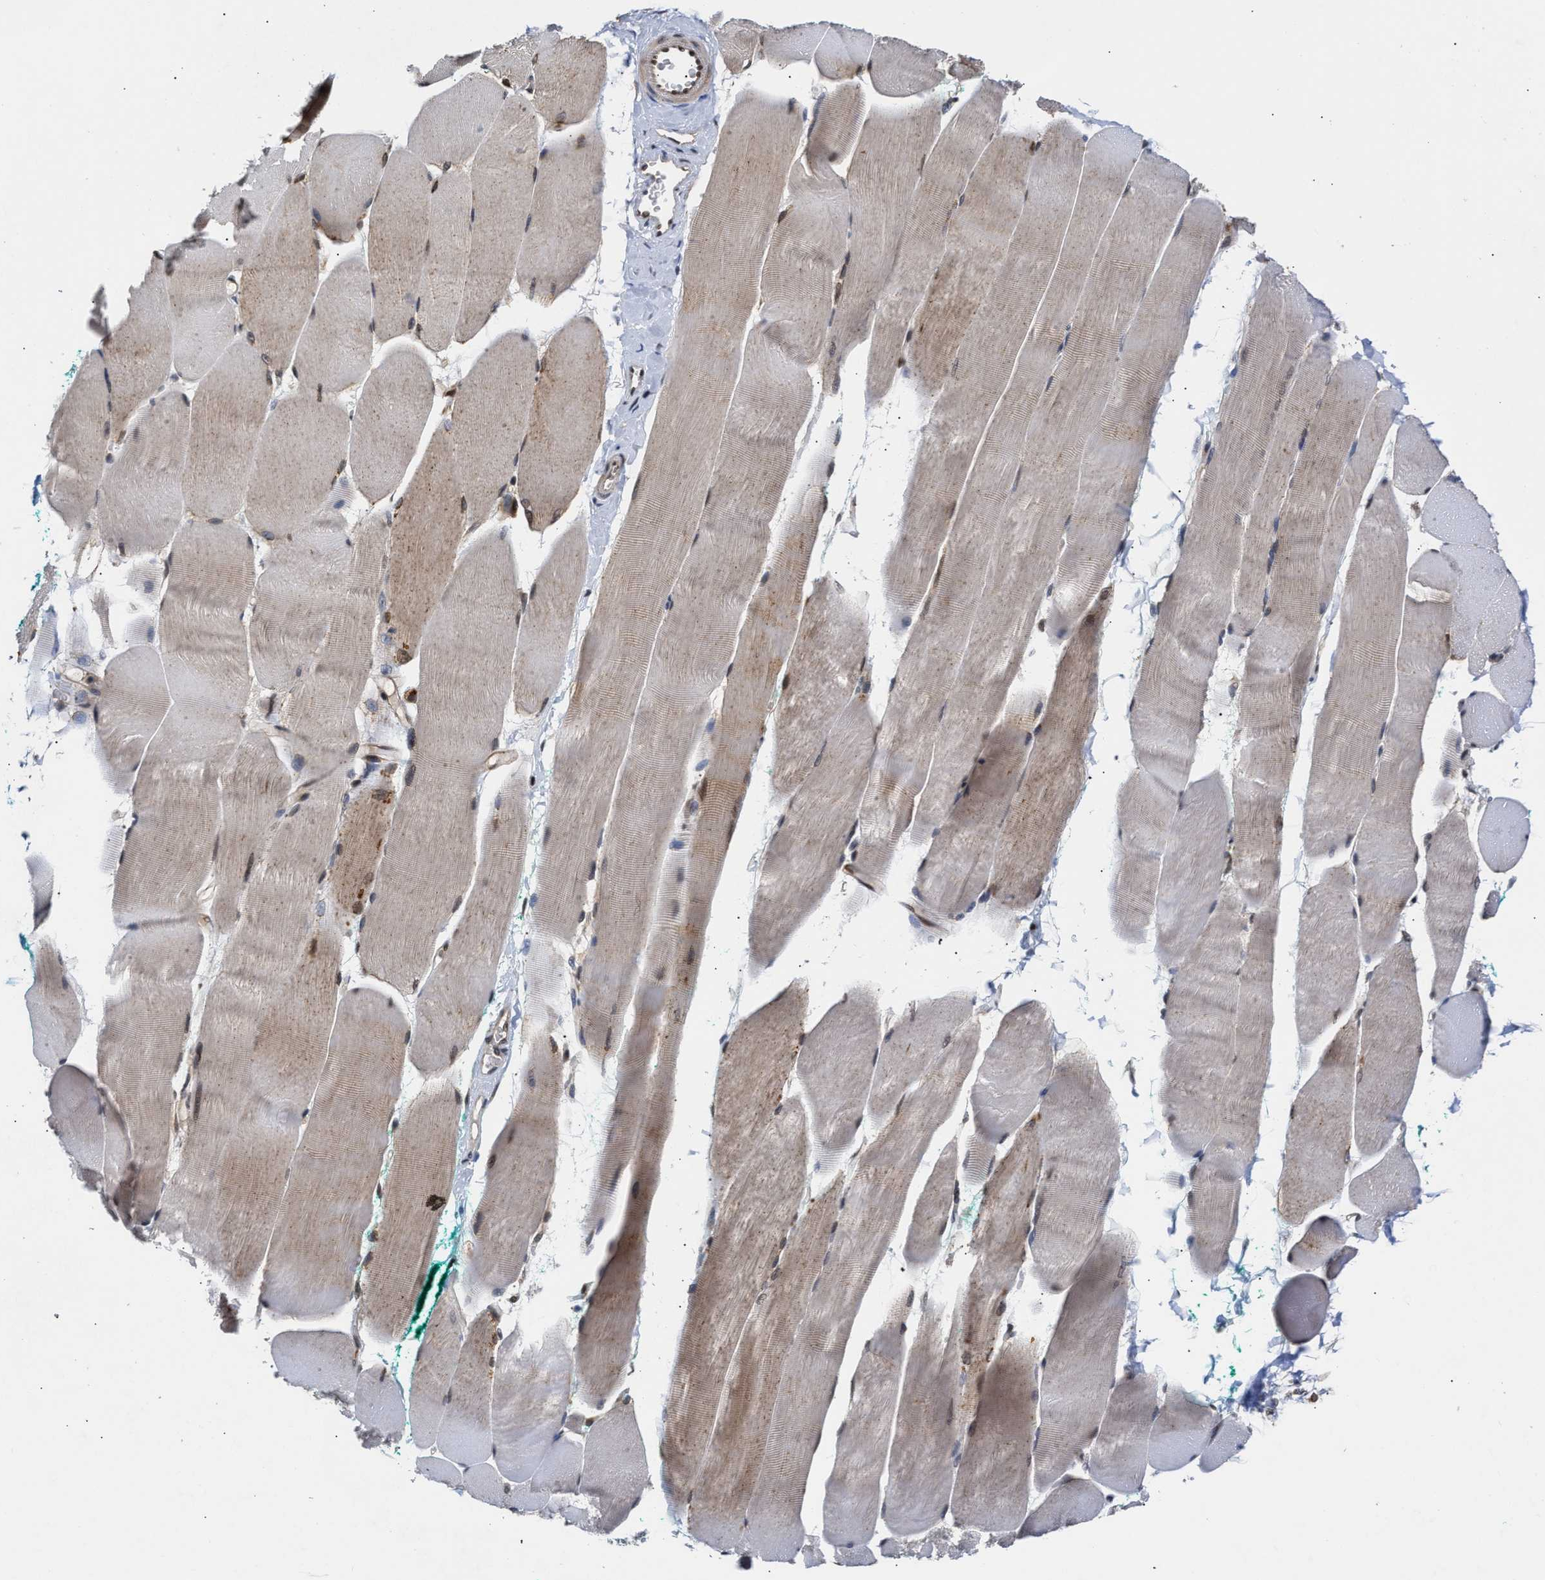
{"staining": {"intensity": "weak", "quantity": "25%-75%", "location": "cytoplasmic/membranous"}, "tissue": "skeletal muscle", "cell_type": "Myocytes", "image_type": "normal", "snomed": [{"axis": "morphology", "description": "Normal tissue, NOS"}, {"axis": "morphology", "description": "Squamous cell carcinoma, NOS"}, {"axis": "topography", "description": "Skeletal muscle"}], "caption": "This micrograph reveals immunohistochemistry (IHC) staining of benign skeletal muscle, with low weak cytoplasmic/membranous staining in about 25%-75% of myocytes.", "gene": "CLIP2", "patient": {"sex": "male", "age": 51}}